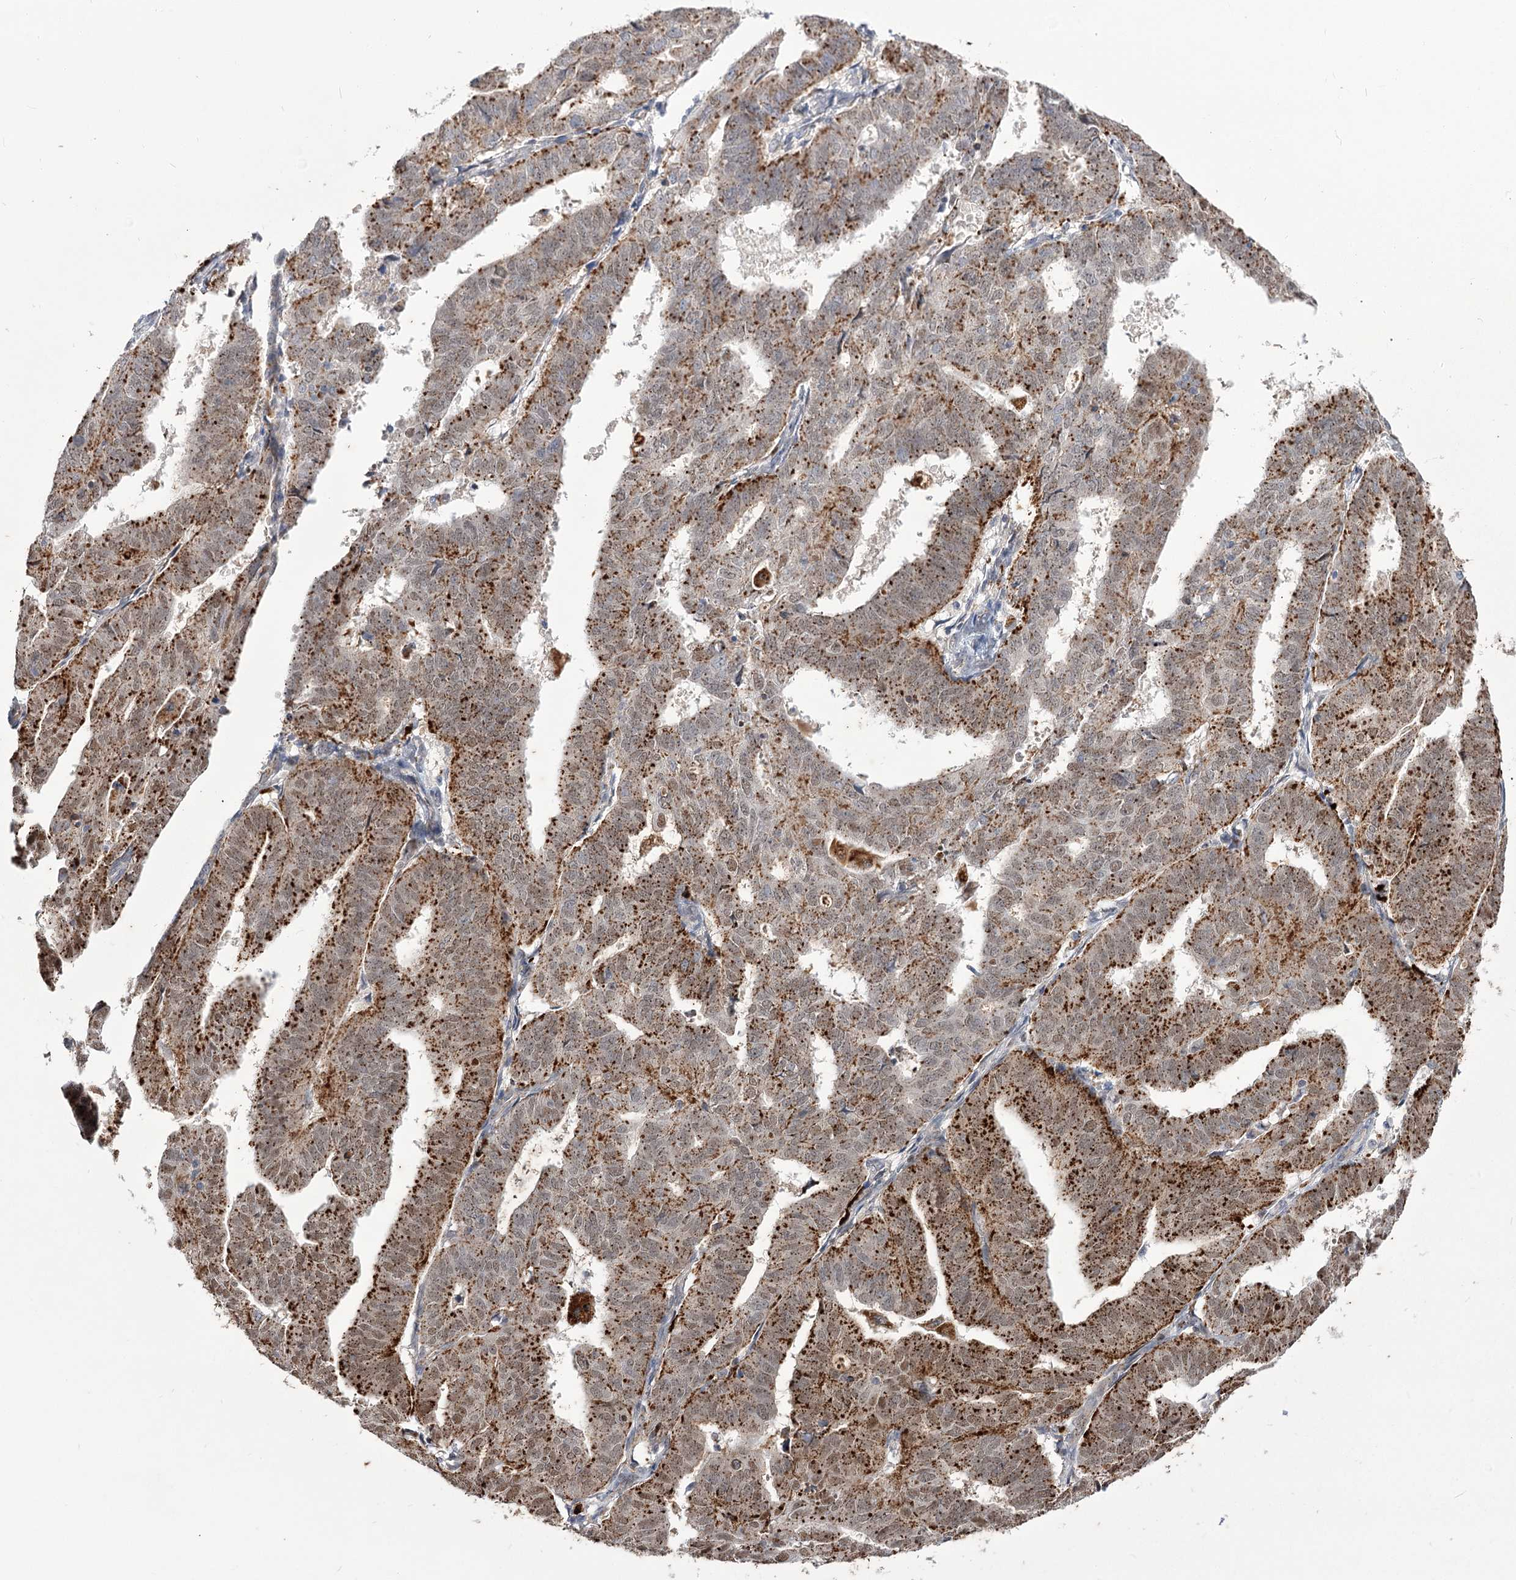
{"staining": {"intensity": "strong", "quantity": ">75%", "location": "cytoplasmic/membranous,nuclear"}, "tissue": "endometrial cancer", "cell_type": "Tumor cells", "image_type": "cancer", "snomed": [{"axis": "morphology", "description": "Adenocarcinoma, NOS"}, {"axis": "topography", "description": "Uterus"}], "caption": "Human endometrial cancer stained for a protein (brown) exhibits strong cytoplasmic/membranous and nuclear positive positivity in approximately >75% of tumor cells.", "gene": "SIAE", "patient": {"sex": "female", "age": 77}}